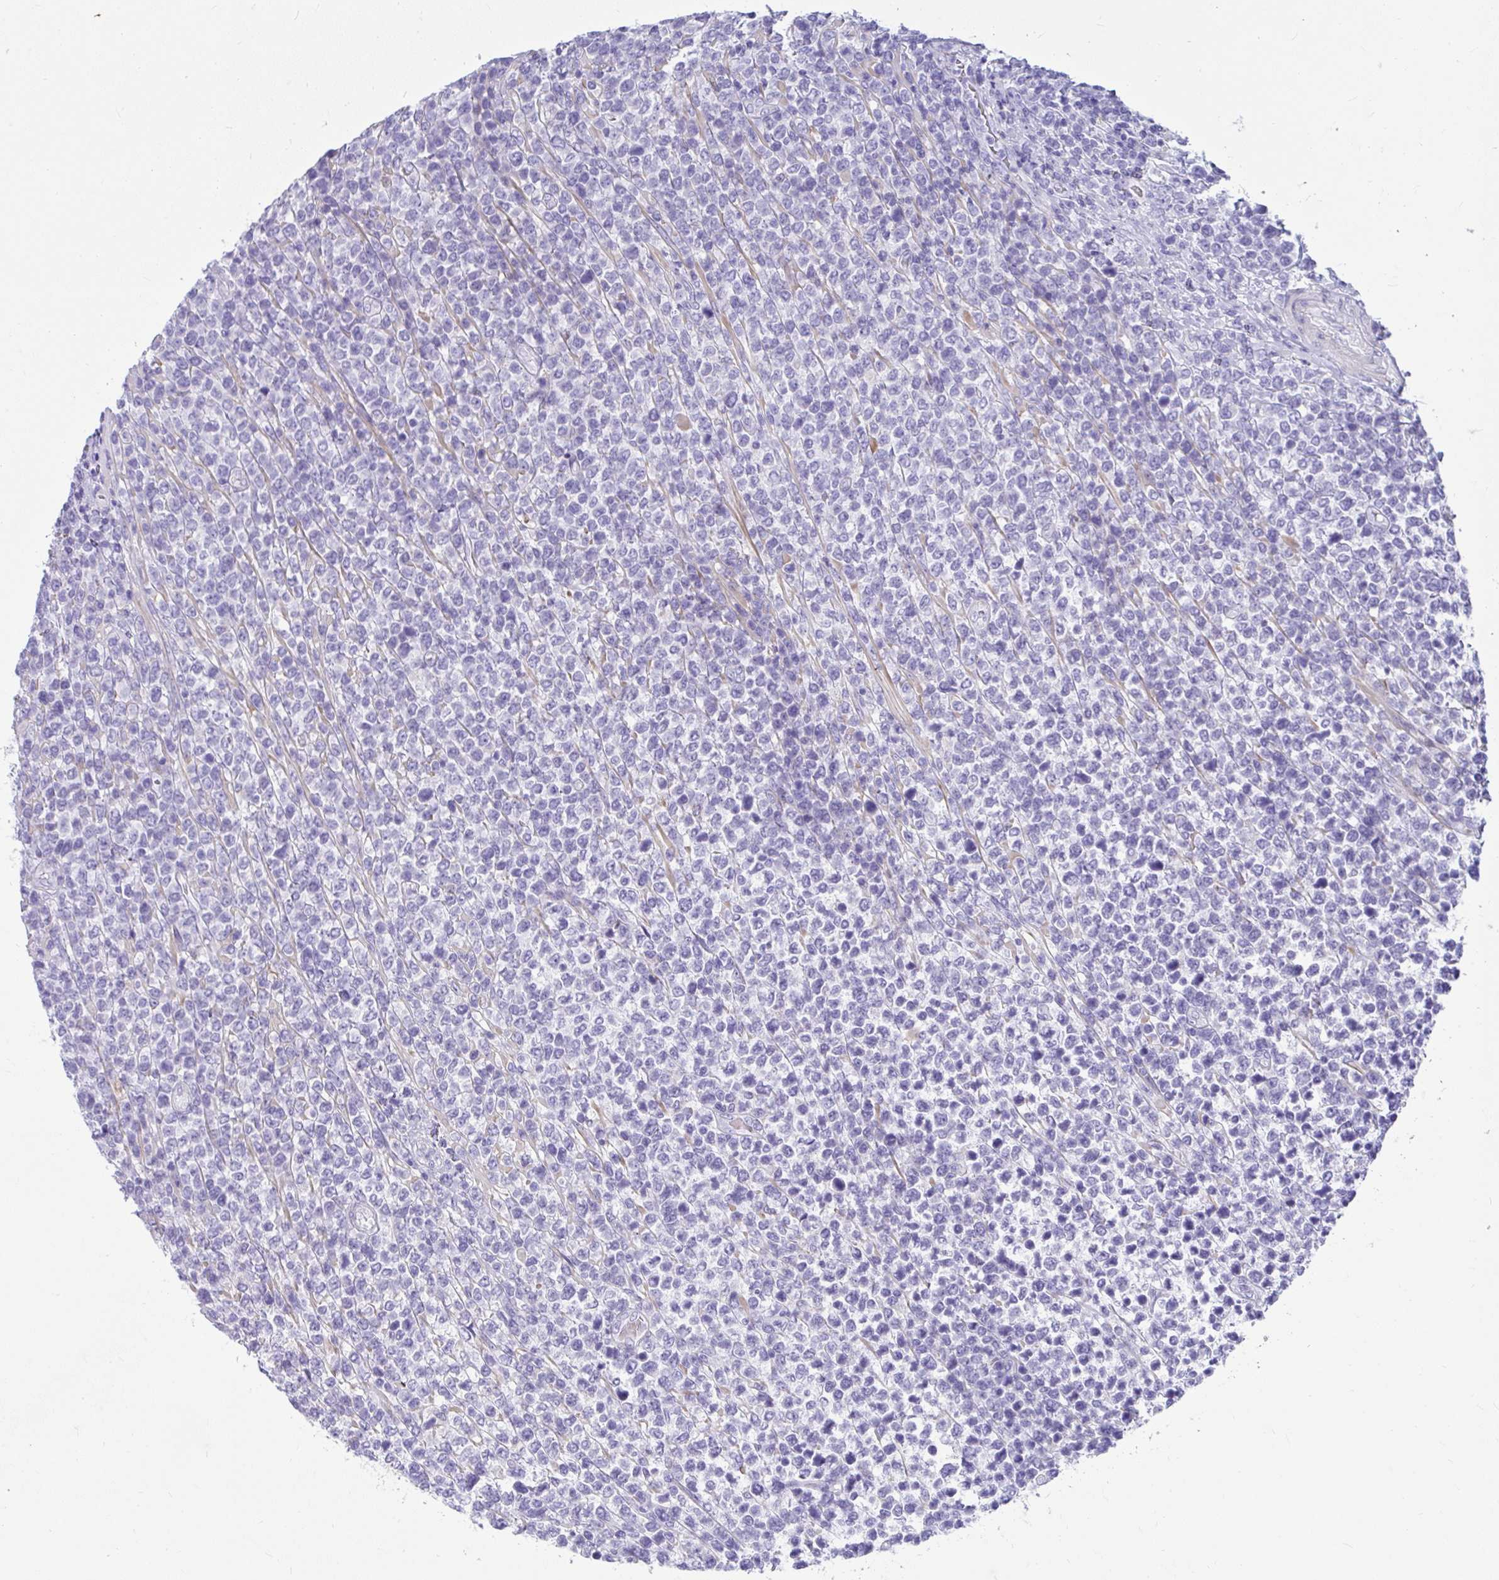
{"staining": {"intensity": "negative", "quantity": "none", "location": "none"}, "tissue": "lymphoma", "cell_type": "Tumor cells", "image_type": "cancer", "snomed": [{"axis": "morphology", "description": "Malignant lymphoma, non-Hodgkin's type, High grade"}, {"axis": "topography", "description": "Soft tissue"}], "caption": "The immunohistochemistry (IHC) histopathology image has no significant expression in tumor cells of lymphoma tissue.", "gene": "ISL1", "patient": {"sex": "female", "age": 56}}